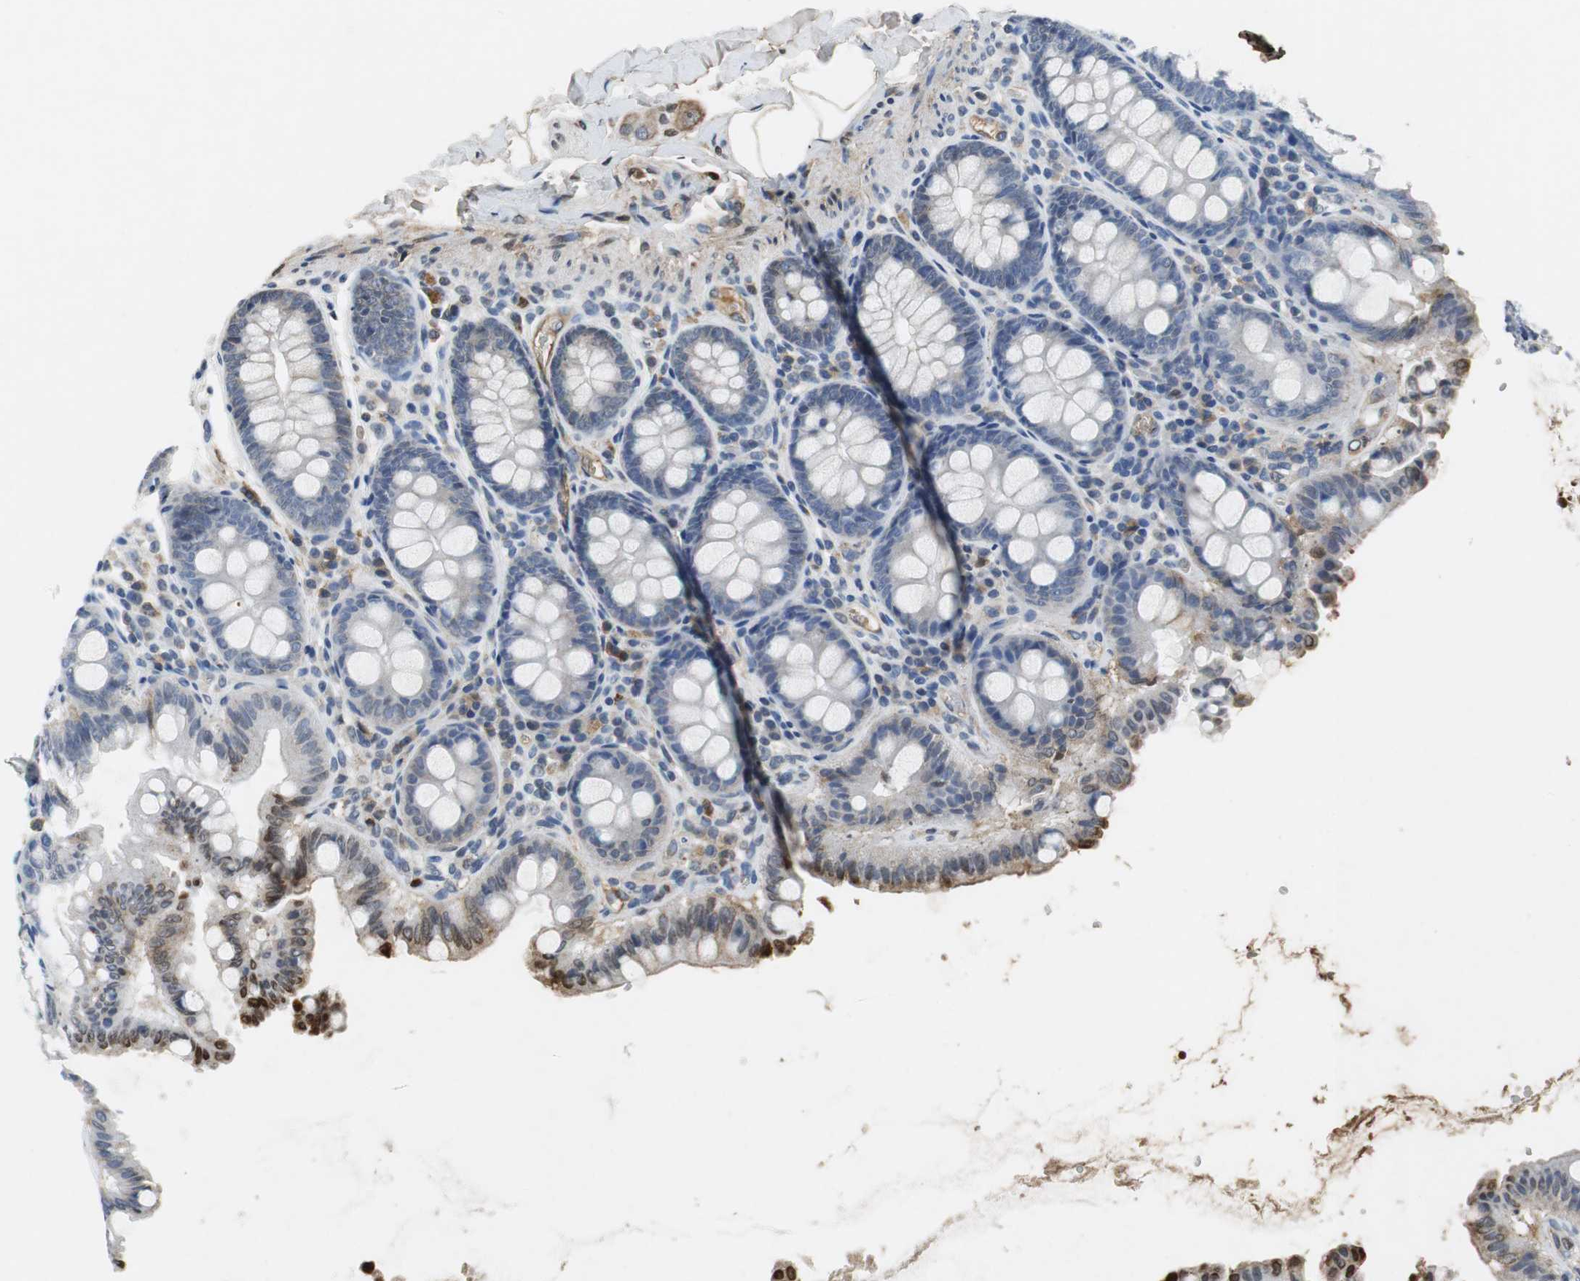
{"staining": {"intensity": "weak", "quantity": "25%-75%", "location": "cytoplasmic/membranous"}, "tissue": "colon", "cell_type": "Endothelial cells", "image_type": "normal", "snomed": [{"axis": "morphology", "description": "Normal tissue, NOS"}, {"axis": "topography", "description": "Colon"}], "caption": "Protein expression analysis of normal colon displays weak cytoplasmic/membranous staining in approximately 25%-75% of endothelial cells. (DAB (3,3'-diaminobenzidine) IHC, brown staining for protein, blue staining for nuclei).", "gene": "ORM1", "patient": {"sex": "female", "age": 61}}